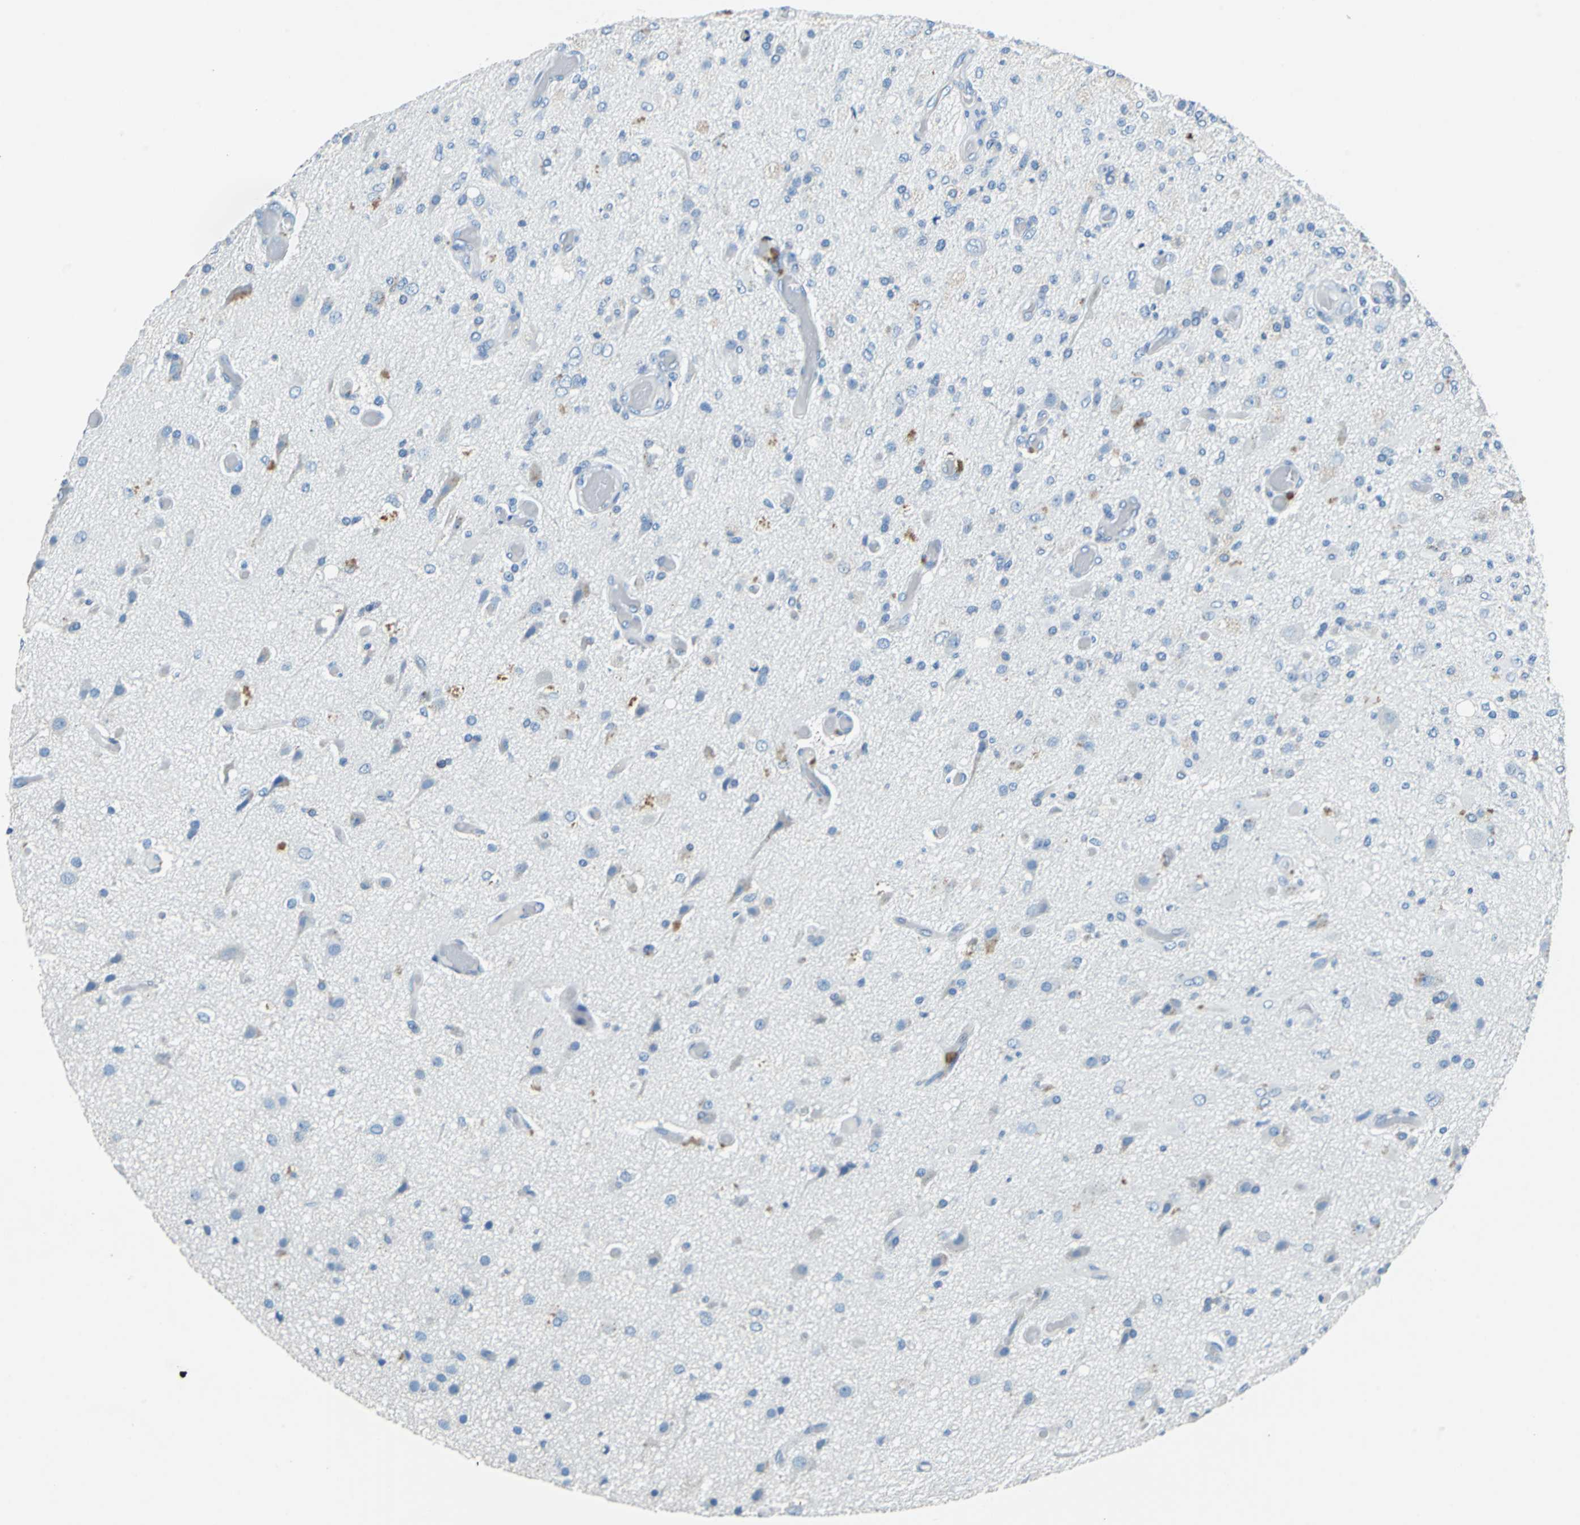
{"staining": {"intensity": "weak", "quantity": "<25%", "location": "cytoplasmic/membranous"}, "tissue": "glioma", "cell_type": "Tumor cells", "image_type": "cancer", "snomed": [{"axis": "morphology", "description": "Normal tissue, NOS"}, {"axis": "morphology", "description": "Glioma, malignant, High grade"}, {"axis": "topography", "description": "Cerebral cortex"}], "caption": "High magnification brightfield microscopy of glioma stained with DAB (3,3'-diaminobenzidine) (brown) and counterstained with hematoxylin (blue): tumor cells show no significant staining. (Brightfield microscopy of DAB (3,3'-diaminobenzidine) immunohistochemistry at high magnification).", "gene": "TEX264", "patient": {"sex": "male", "age": 77}}